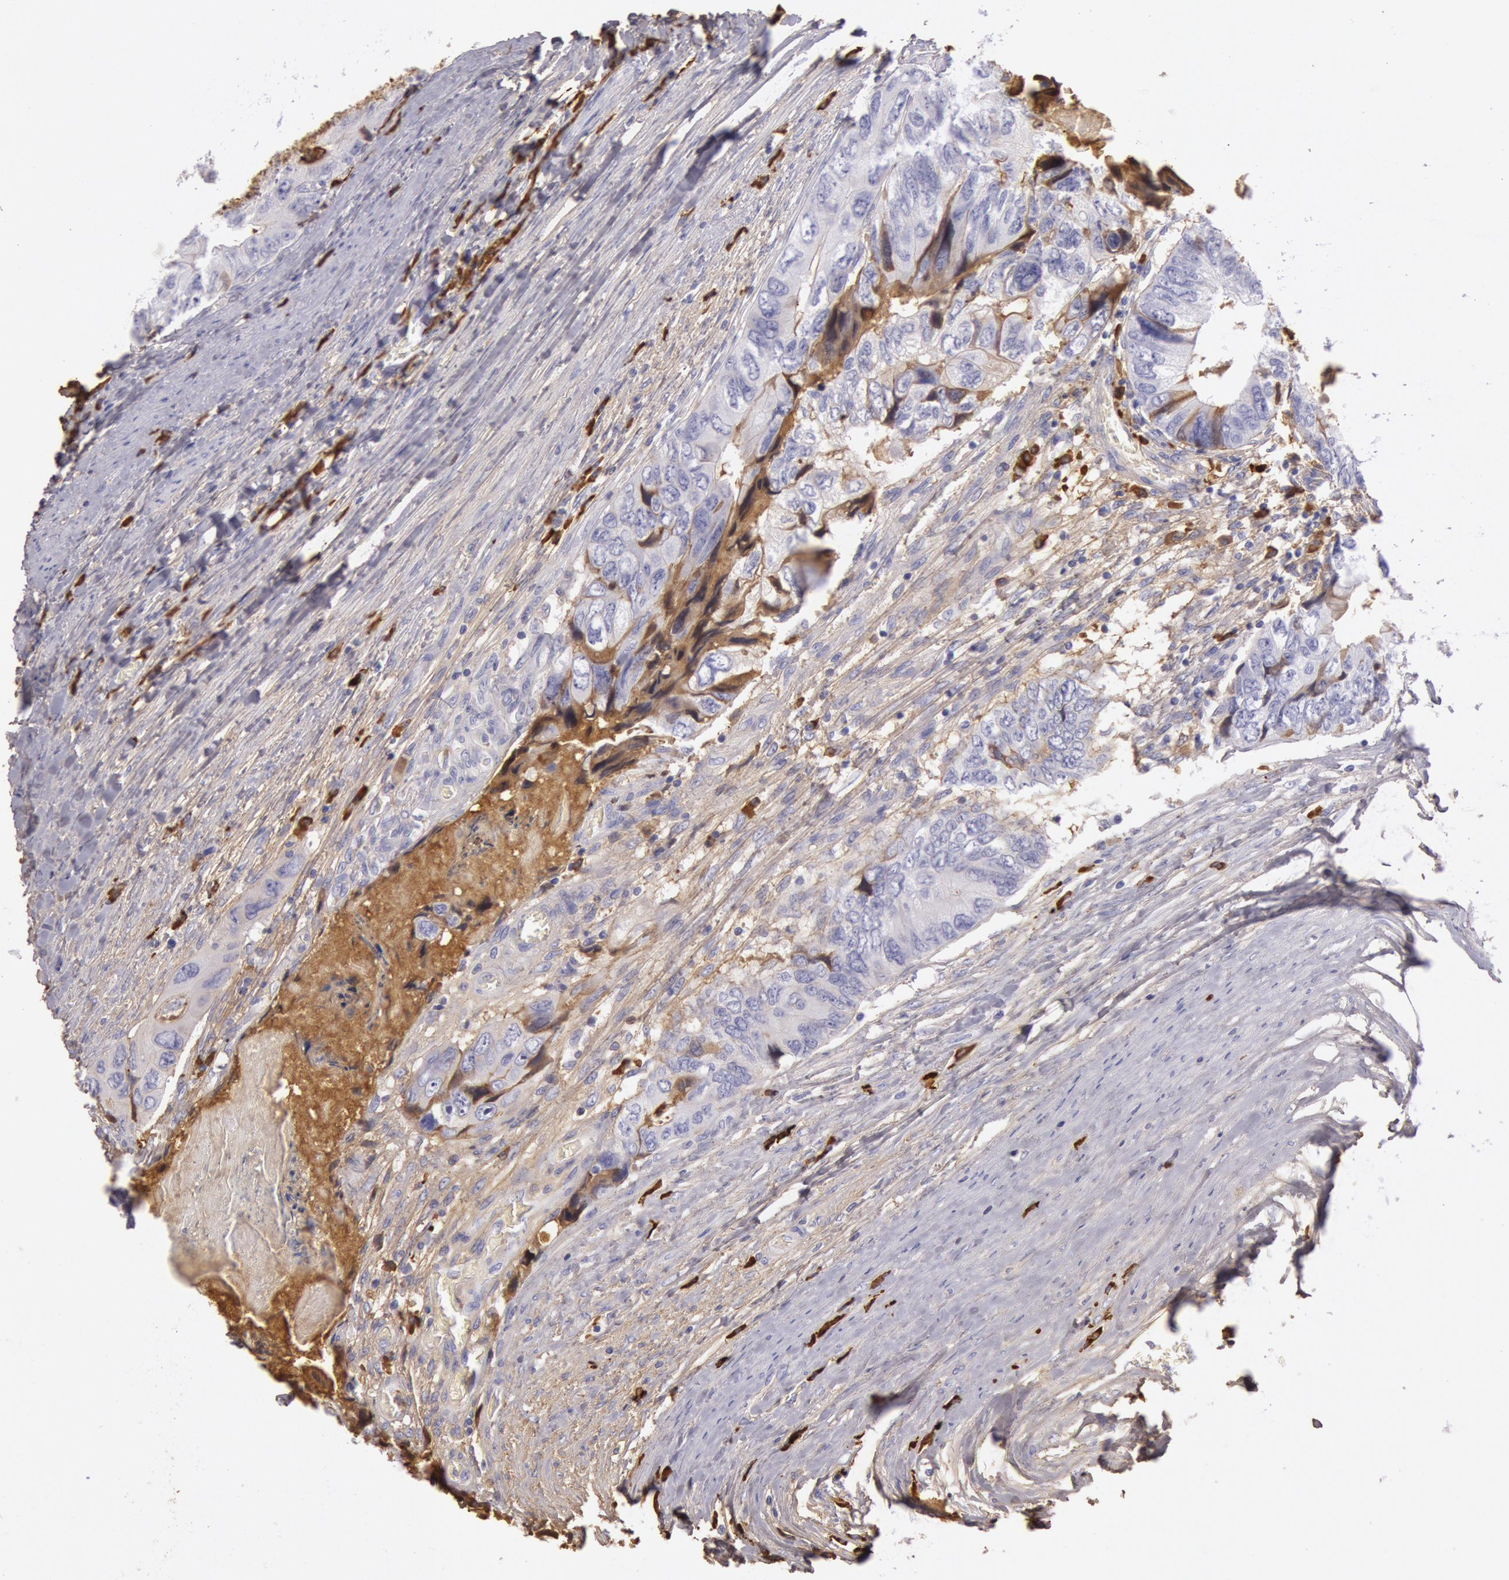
{"staining": {"intensity": "moderate", "quantity": "<25%", "location": "cytoplasmic/membranous"}, "tissue": "colorectal cancer", "cell_type": "Tumor cells", "image_type": "cancer", "snomed": [{"axis": "morphology", "description": "Adenocarcinoma, NOS"}, {"axis": "topography", "description": "Rectum"}], "caption": "This histopathology image demonstrates adenocarcinoma (colorectal) stained with immunohistochemistry (IHC) to label a protein in brown. The cytoplasmic/membranous of tumor cells show moderate positivity for the protein. Nuclei are counter-stained blue.", "gene": "IGHG1", "patient": {"sex": "female", "age": 82}}